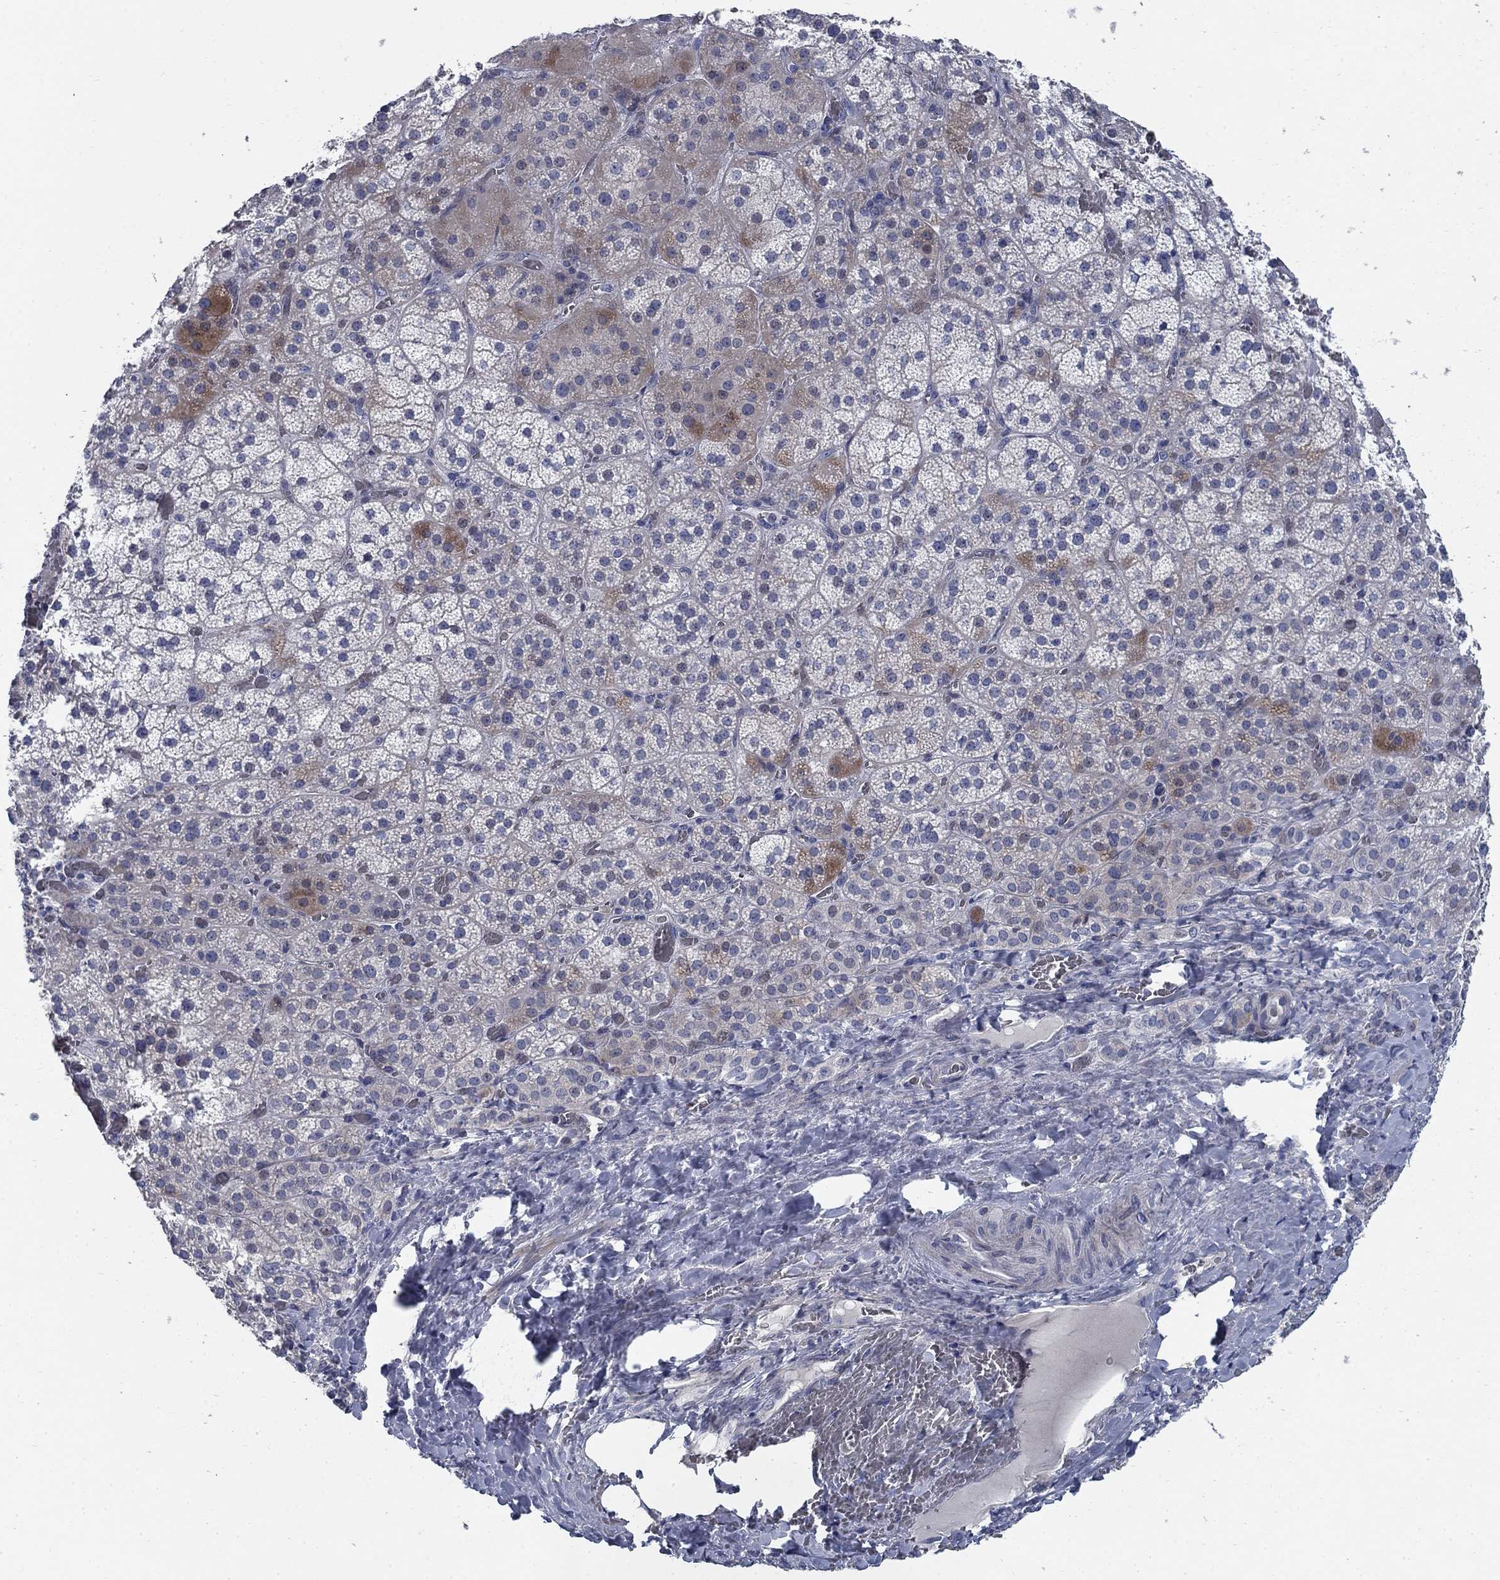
{"staining": {"intensity": "moderate", "quantity": "<25%", "location": "cytoplasmic/membranous"}, "tissue": "adrenal gland", "cell_type": "Glandular cells", "image_type": "normal", "snomed": [{"axis": "morphology", "description": "Normal tissue, NOS"}, {"axis": "topography", "description": "Adrenal gland"}], "caption": "Immunohistochemical staining of normal human adrenal gland shows moderate cytoplasmic/membranous protein expression in about <25% of glandular cells.", "gene": "DNER", "patient": {"sex": "male", "age": 57}}